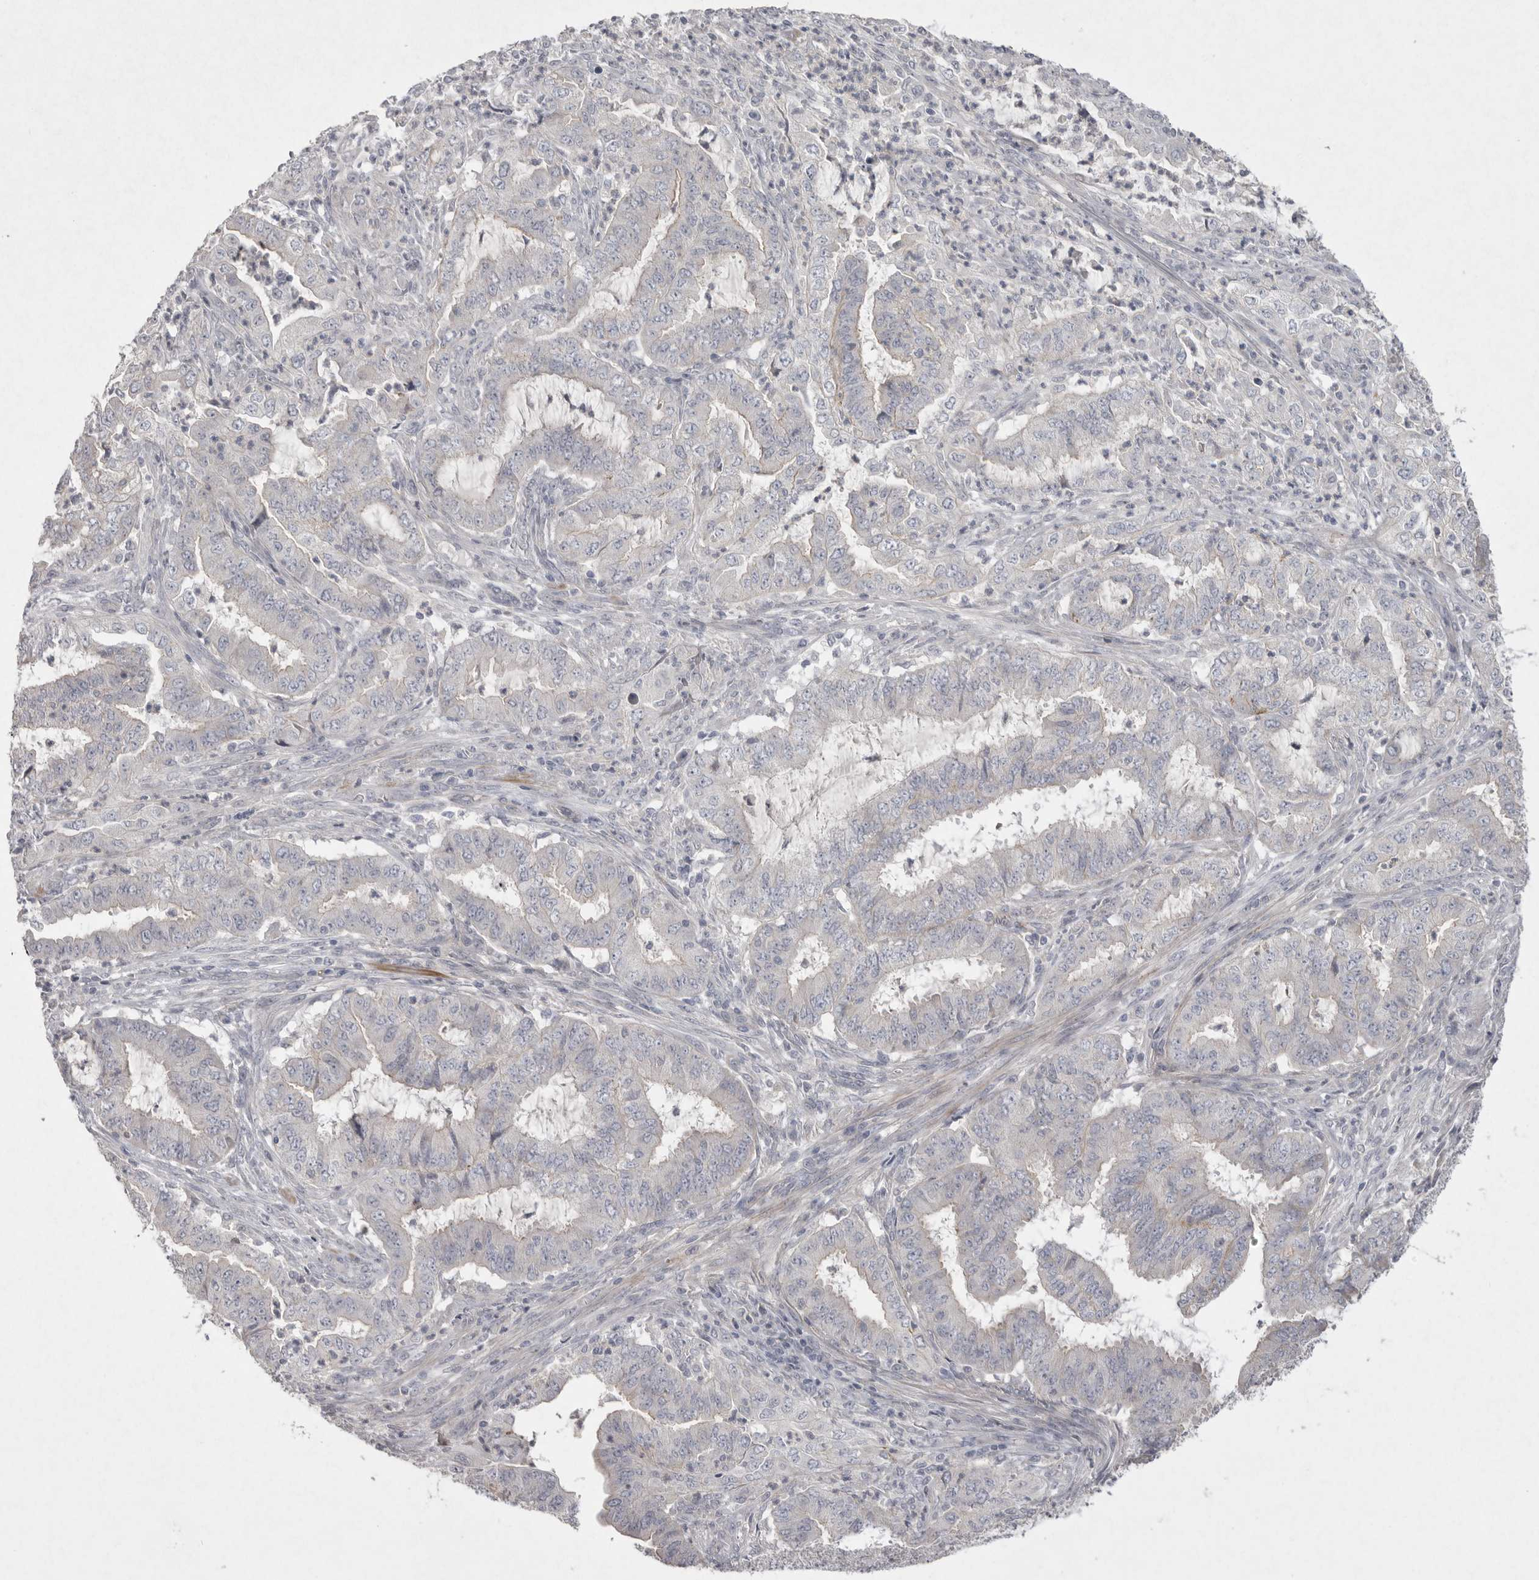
{"staining": {"intensity": "negative", "quantity": "none", "location": "none"}, "tissue": "endometrial cancer", "cell_type": "Tumor cells", "image_type": "cancer", "snomed": [{"axis": "morphology", "description": "Adenocarcinoma, NOS"}, {"axis": "topography", "description": "Endometrium"}], "caption": "The micrograph demonstrates no significant positivity in tumor cells of endometrial adenocarcinoma.", "gene": "VANGL2", "patient": {"sex": "female", "age": 51}}